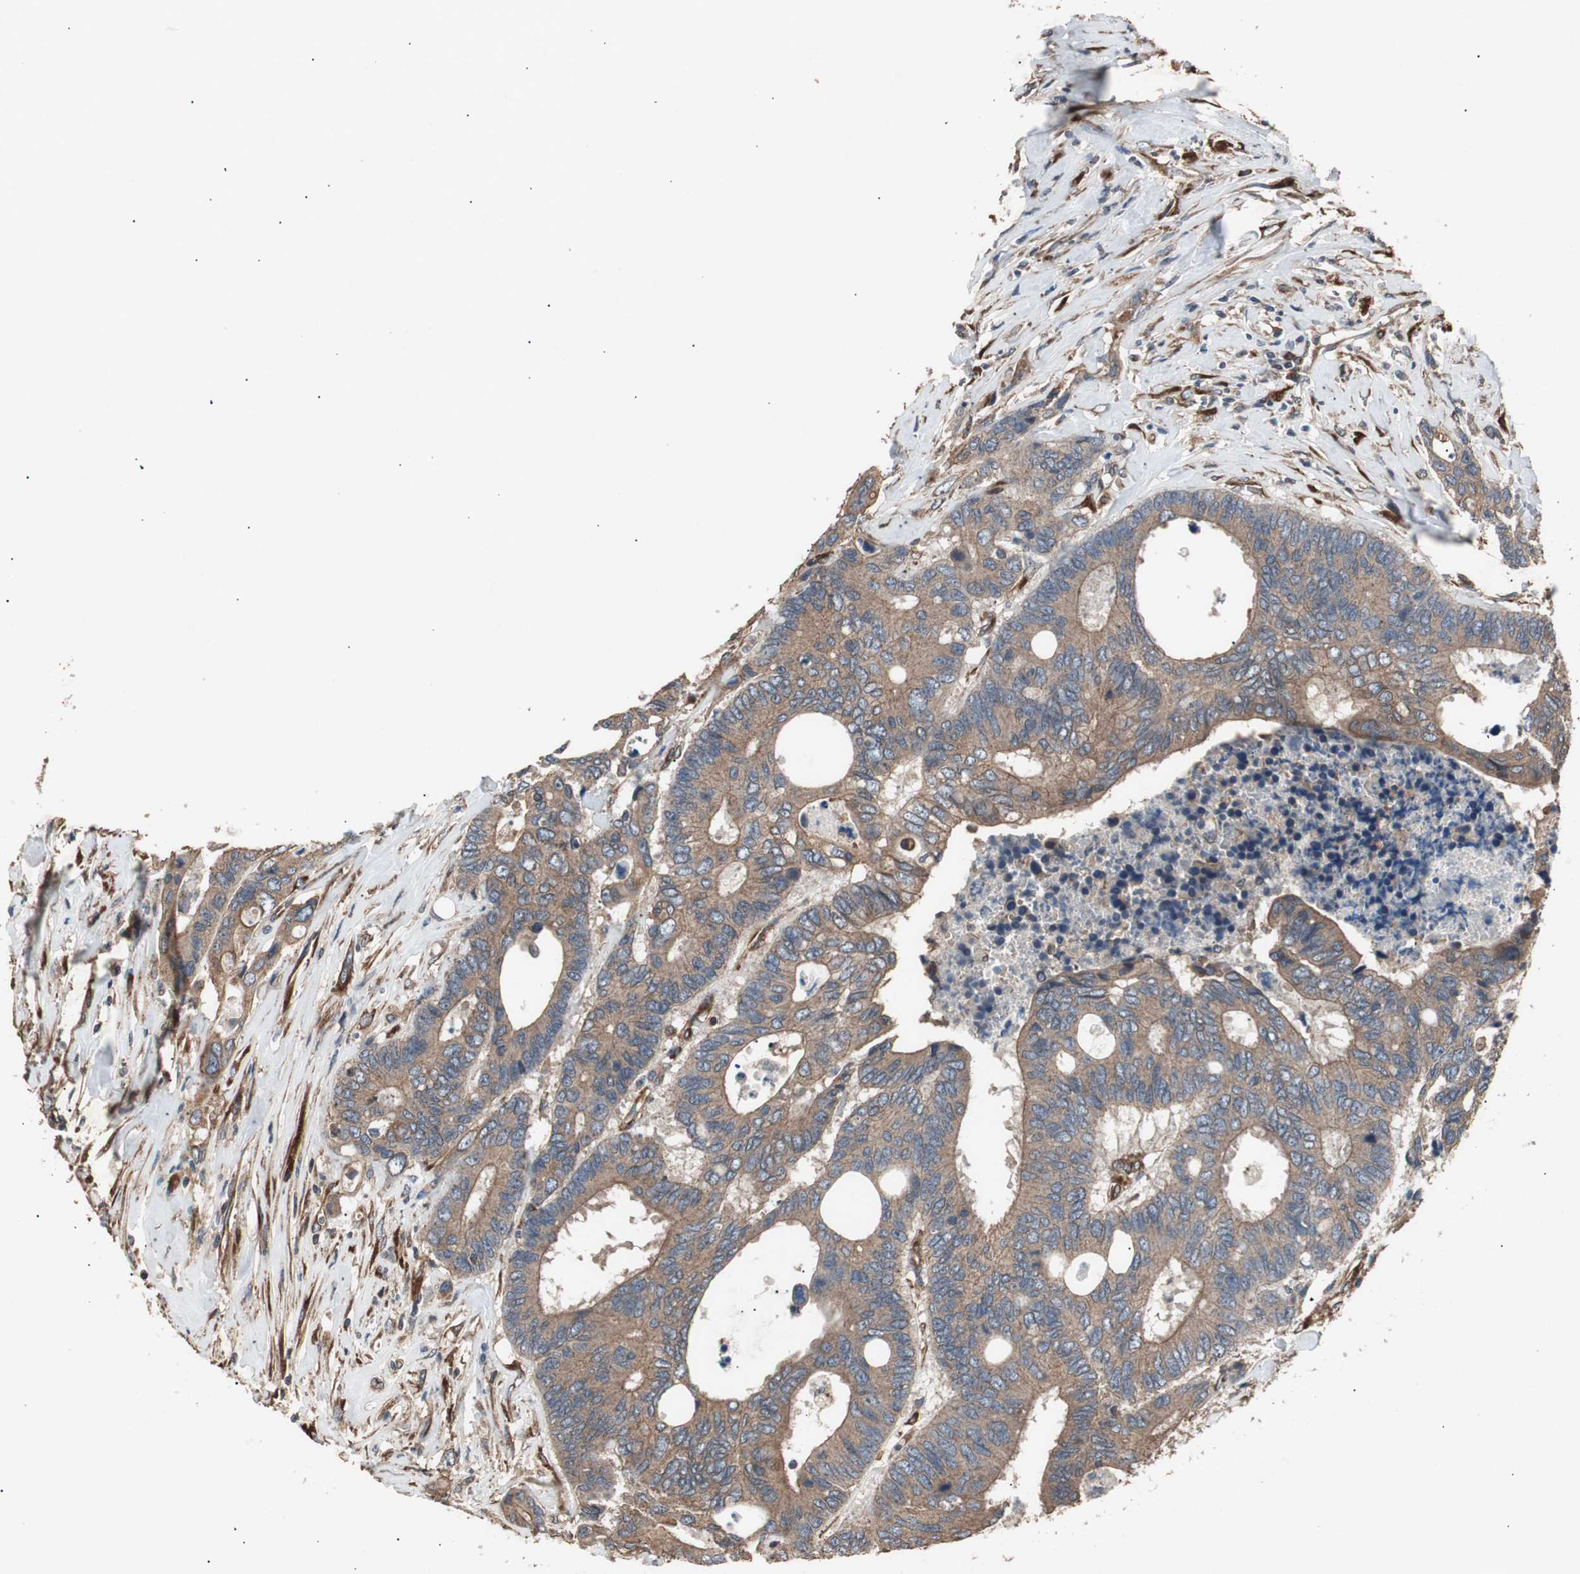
{"staining": {"intensity": "moderate", "quantity": ">75%", "location": "cytoplasmic/membranous"}, "tissue": "colorectal cancer", "cell_type": "Tumor cells", "image_type": "cancer", "snomed": [{"axis": "morphology", "description": "Adenocarcinoma, NOS"}, {"axis": "topography", "description": "Rectum"}], "caption": "Protein expression by immunohistochemistry (IHC) reveals moderate cytoplasmic/membranous staining in approximately >75% of tumor cells in adenocarcinoma (colorectal). Using DAB (brown) and hematoxylin (blue) stains, captured at high magnification using brightfield microscopy.", "gene": "LZTS1", "patient": {"sex": "male", "age": 55}}